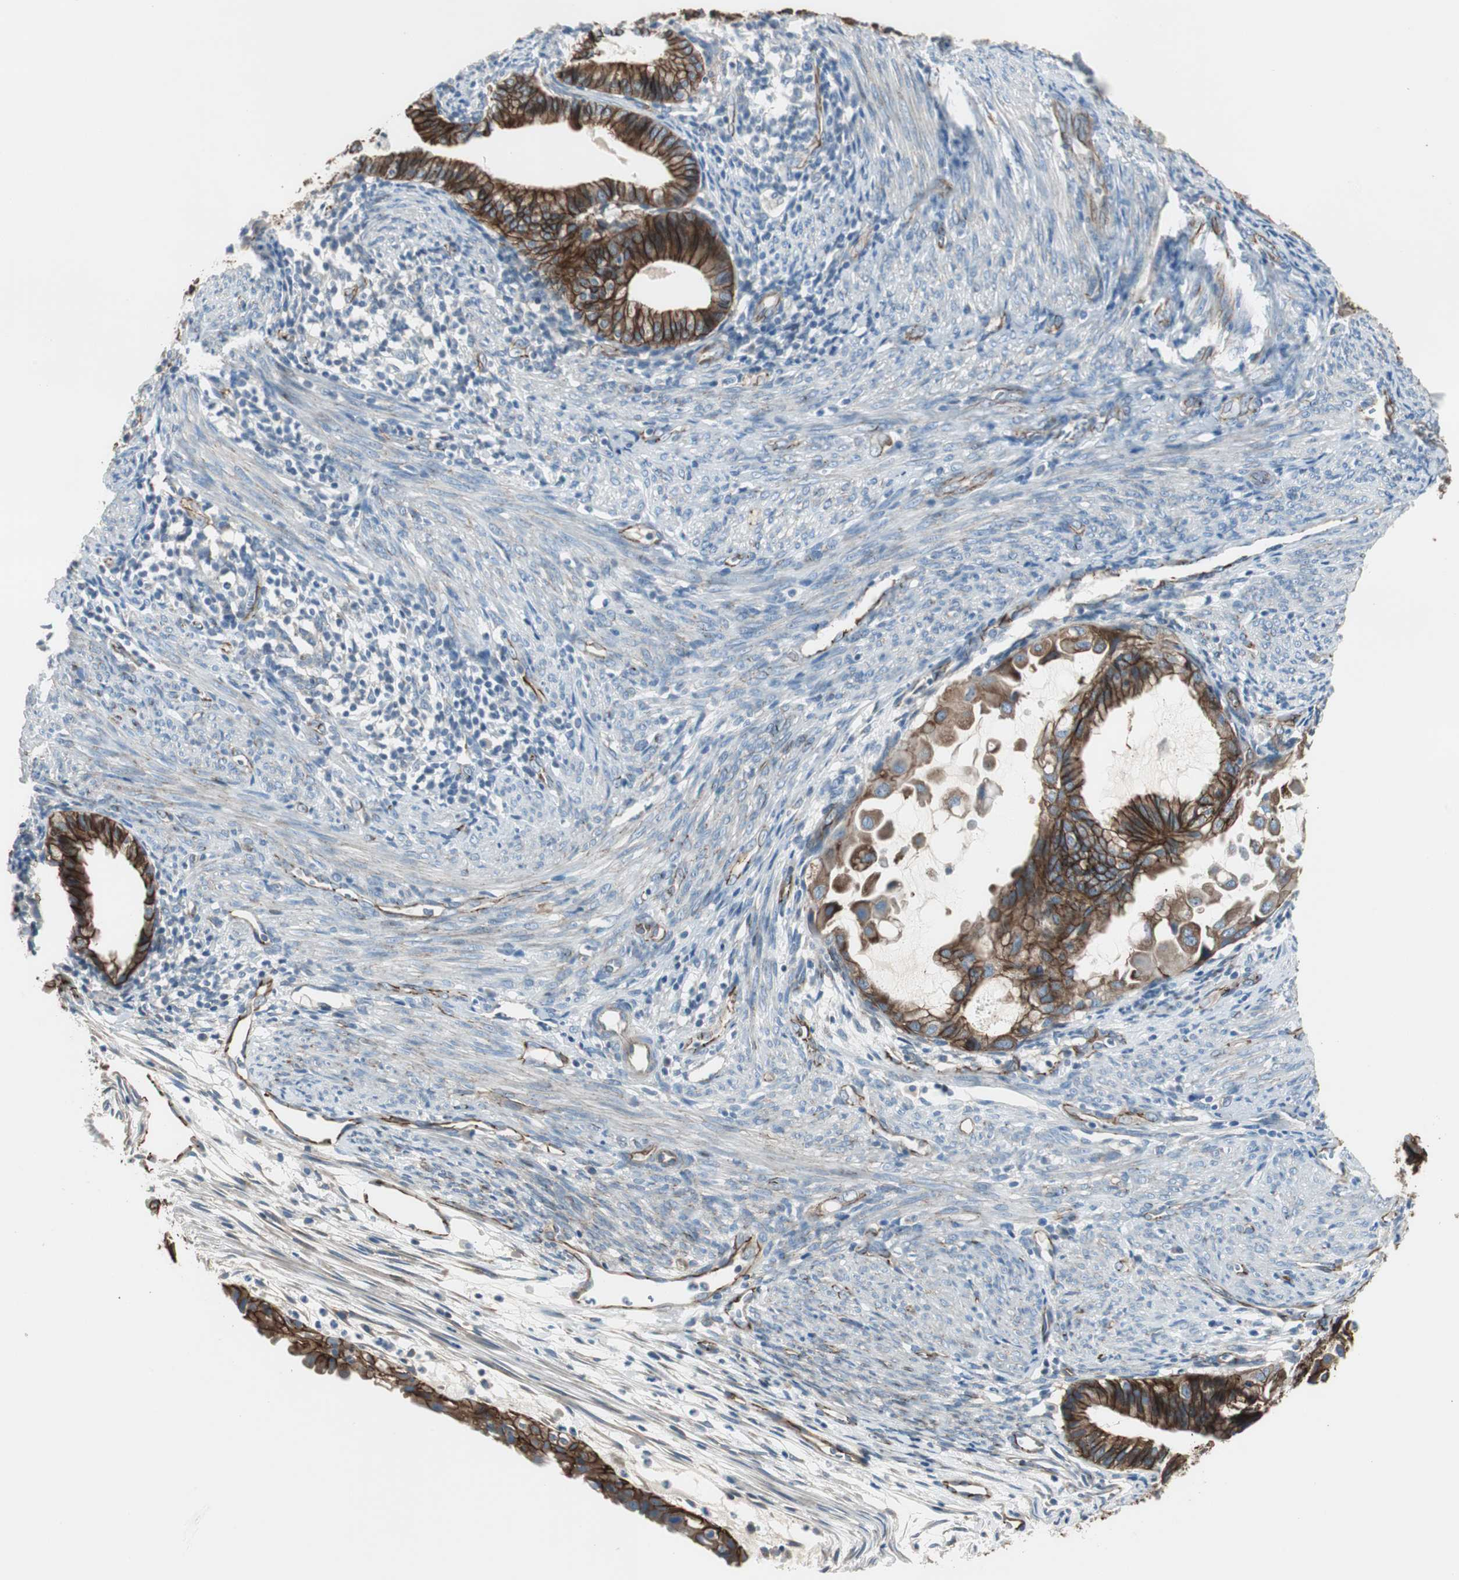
{"staining": {"intensity": "strong", "quantity": ">75%", "location": "cytoplasmic/membranous"}, "tissue": "cervical cancer", "cell_type": "Tumor cells", "image_type": "cancer", "snomed": [{"axis": "morphology", "description": "Normal tissue, NOS"}, {"axis": "morphology", "description": "Adenocarcinoma, NOS"}, {"axis": "topography", "description": "Cervix"}, {"axis": "topography", "description": "Endometrium"}], "caption": "This histopathology image demonstrates cervical cancer (adenocarcinoma) stained with IHC to label a protein in brown. The cytoplasmic/membranous of tumor cells show strong positivity for the protein. Nuclei are counter-stained blue.", "gene": "STXBP4", "patient": {"sex": "female", "age": 86}}